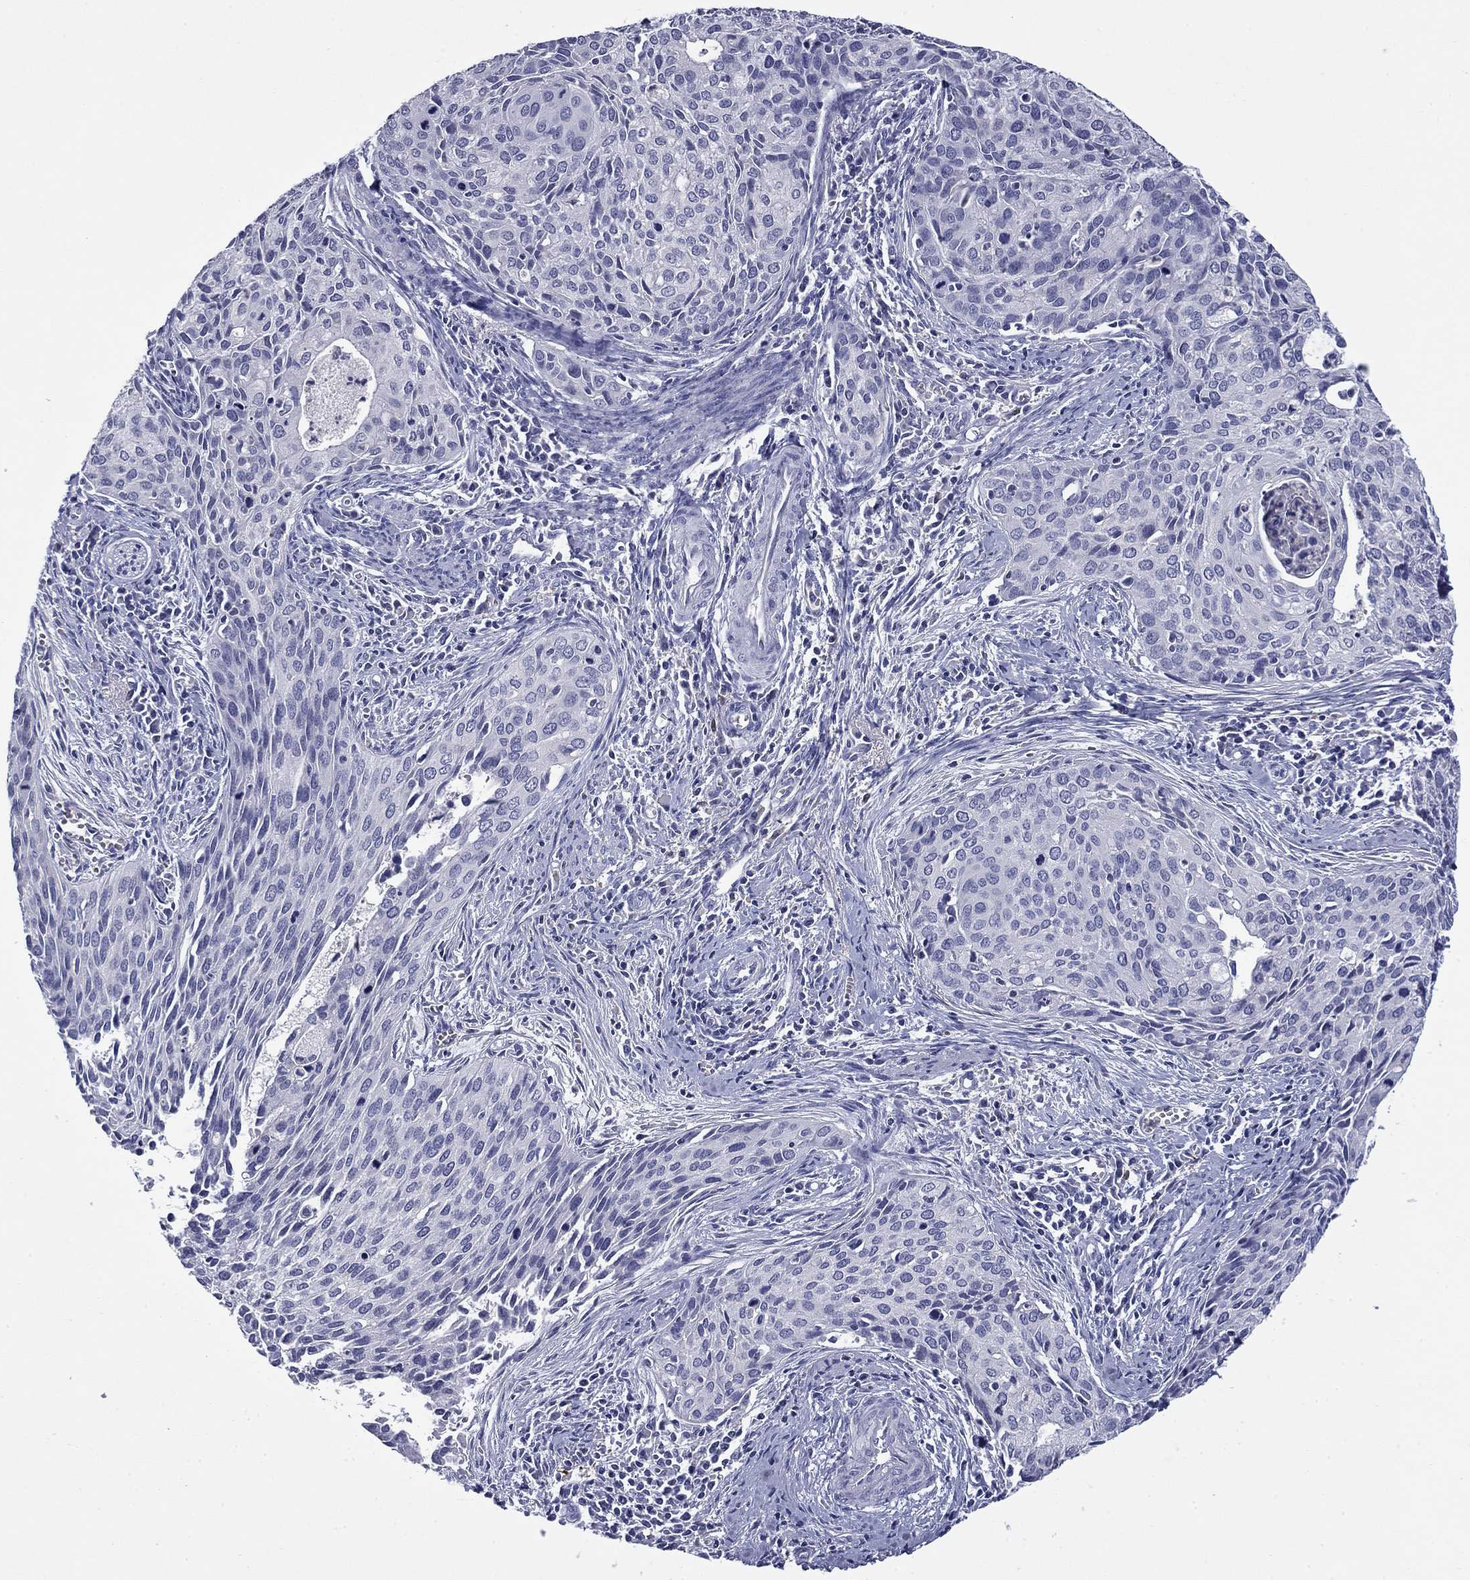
{"staining": {"intensity": "negative", "quantity": "none", "location": "none"}, "tissue": "cervical cancer", "cell_type": "Tumor cells", "image_type": "cancer", "snomed": [{"axis": "morphology", "description": "Squamous cell carcinoma, NOS"}, {"axis": "topography", "description": "Cervix"}], "caption": "Immunohistochemical staining of human cervical cancer exhibits no significant staining in tumor cells.", "gene": "CFAP119", "patient": {"sex": "female", "age": 29}}